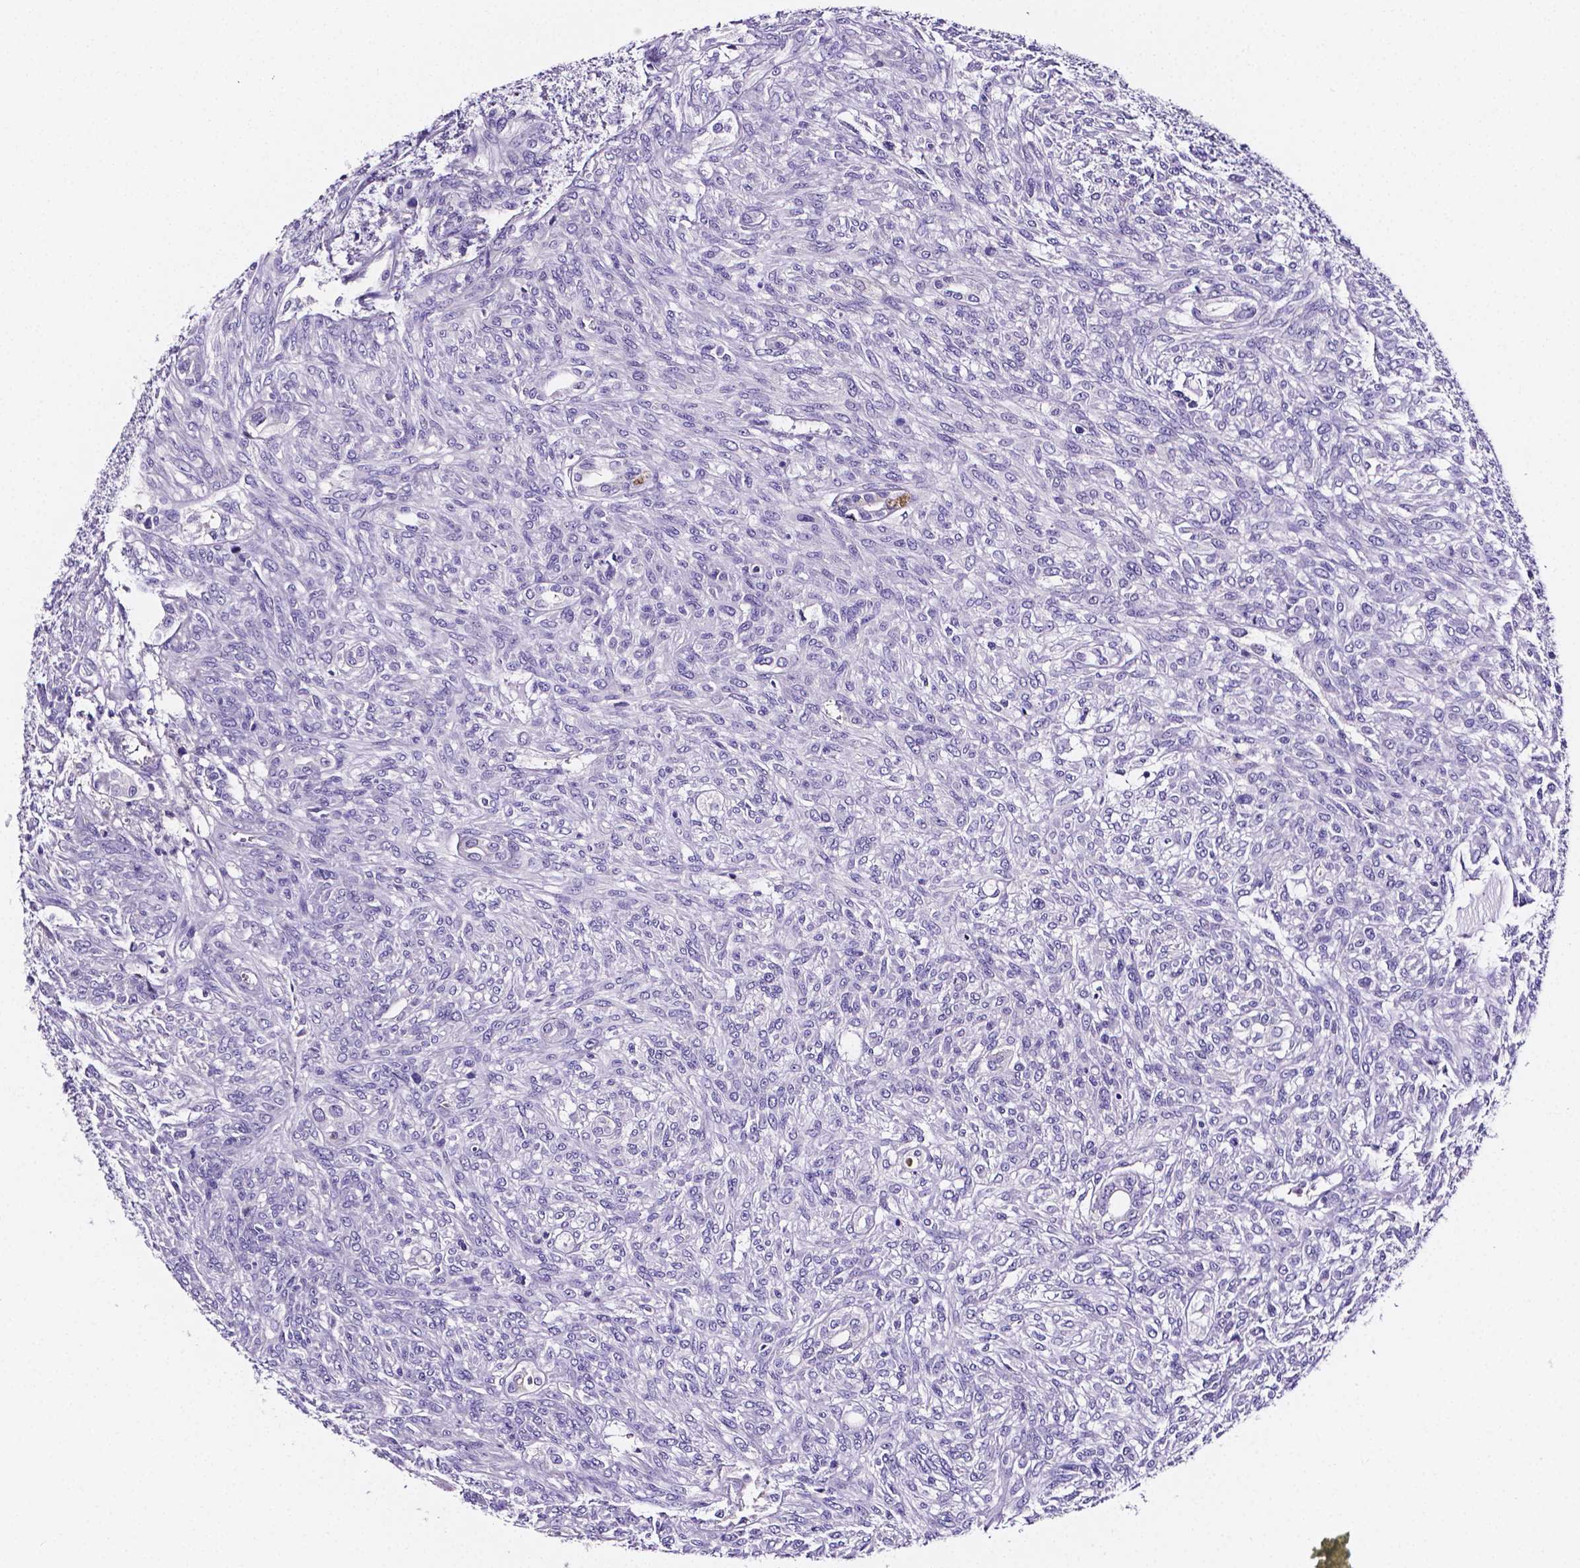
{"staining": {"intensity": "negative", "quantity": "none", "location": "none"}, "tissue": "renal cancer", "cell_type": "Tumor cells", "image_type": "cancer", "snomed": [{"axis": "morphology", "description": "Adenocarcinoma, NOS"}, {"axis": "topography", "description": "Kidney"}], "caption": "Human renal cancer (adenocarcinoma) stained for a protein using IHC displays no expression in tumor cells.", "gene": "NRGN", "patient": {"sex": "male", "age": 58}}